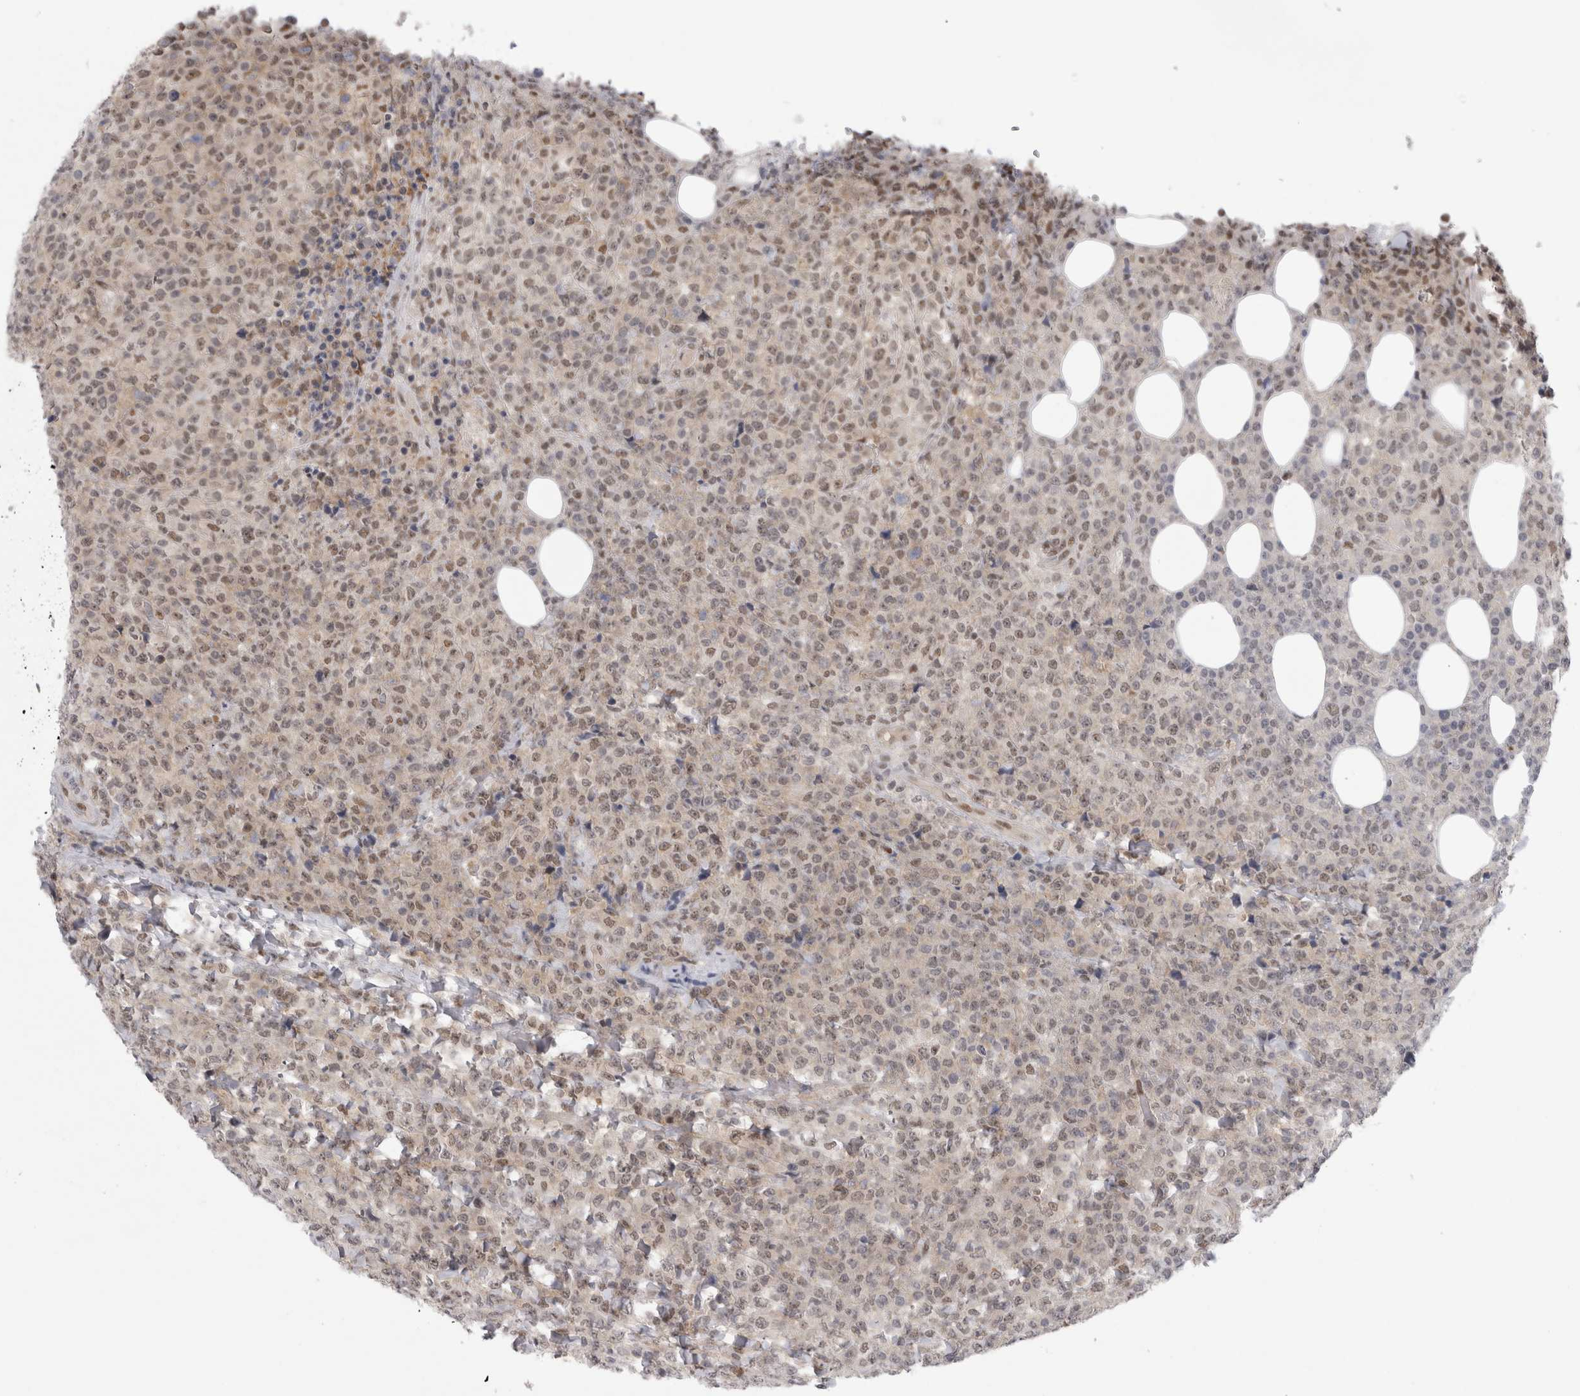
{"staining": {"intensity": "moderate", "quantity": ">75%", "location": "nuclear"}, "tissue": "lymphoma", "cell_type": "Tumor cells", "image_type": "cancer", "snomed": [{"axis": "morphology", "description": "Malignant lymphoma, non-Hodgkin's type, High grade"}, {"axis": "topography", "description": "Lymph node"}], "caption": "Protein expression analysis of lymphoma shows moderate nuclear staining in approximately >75% of tumor cells.", "gene": "PSMB2", "patient": {"sex": "male", "age": 13}}